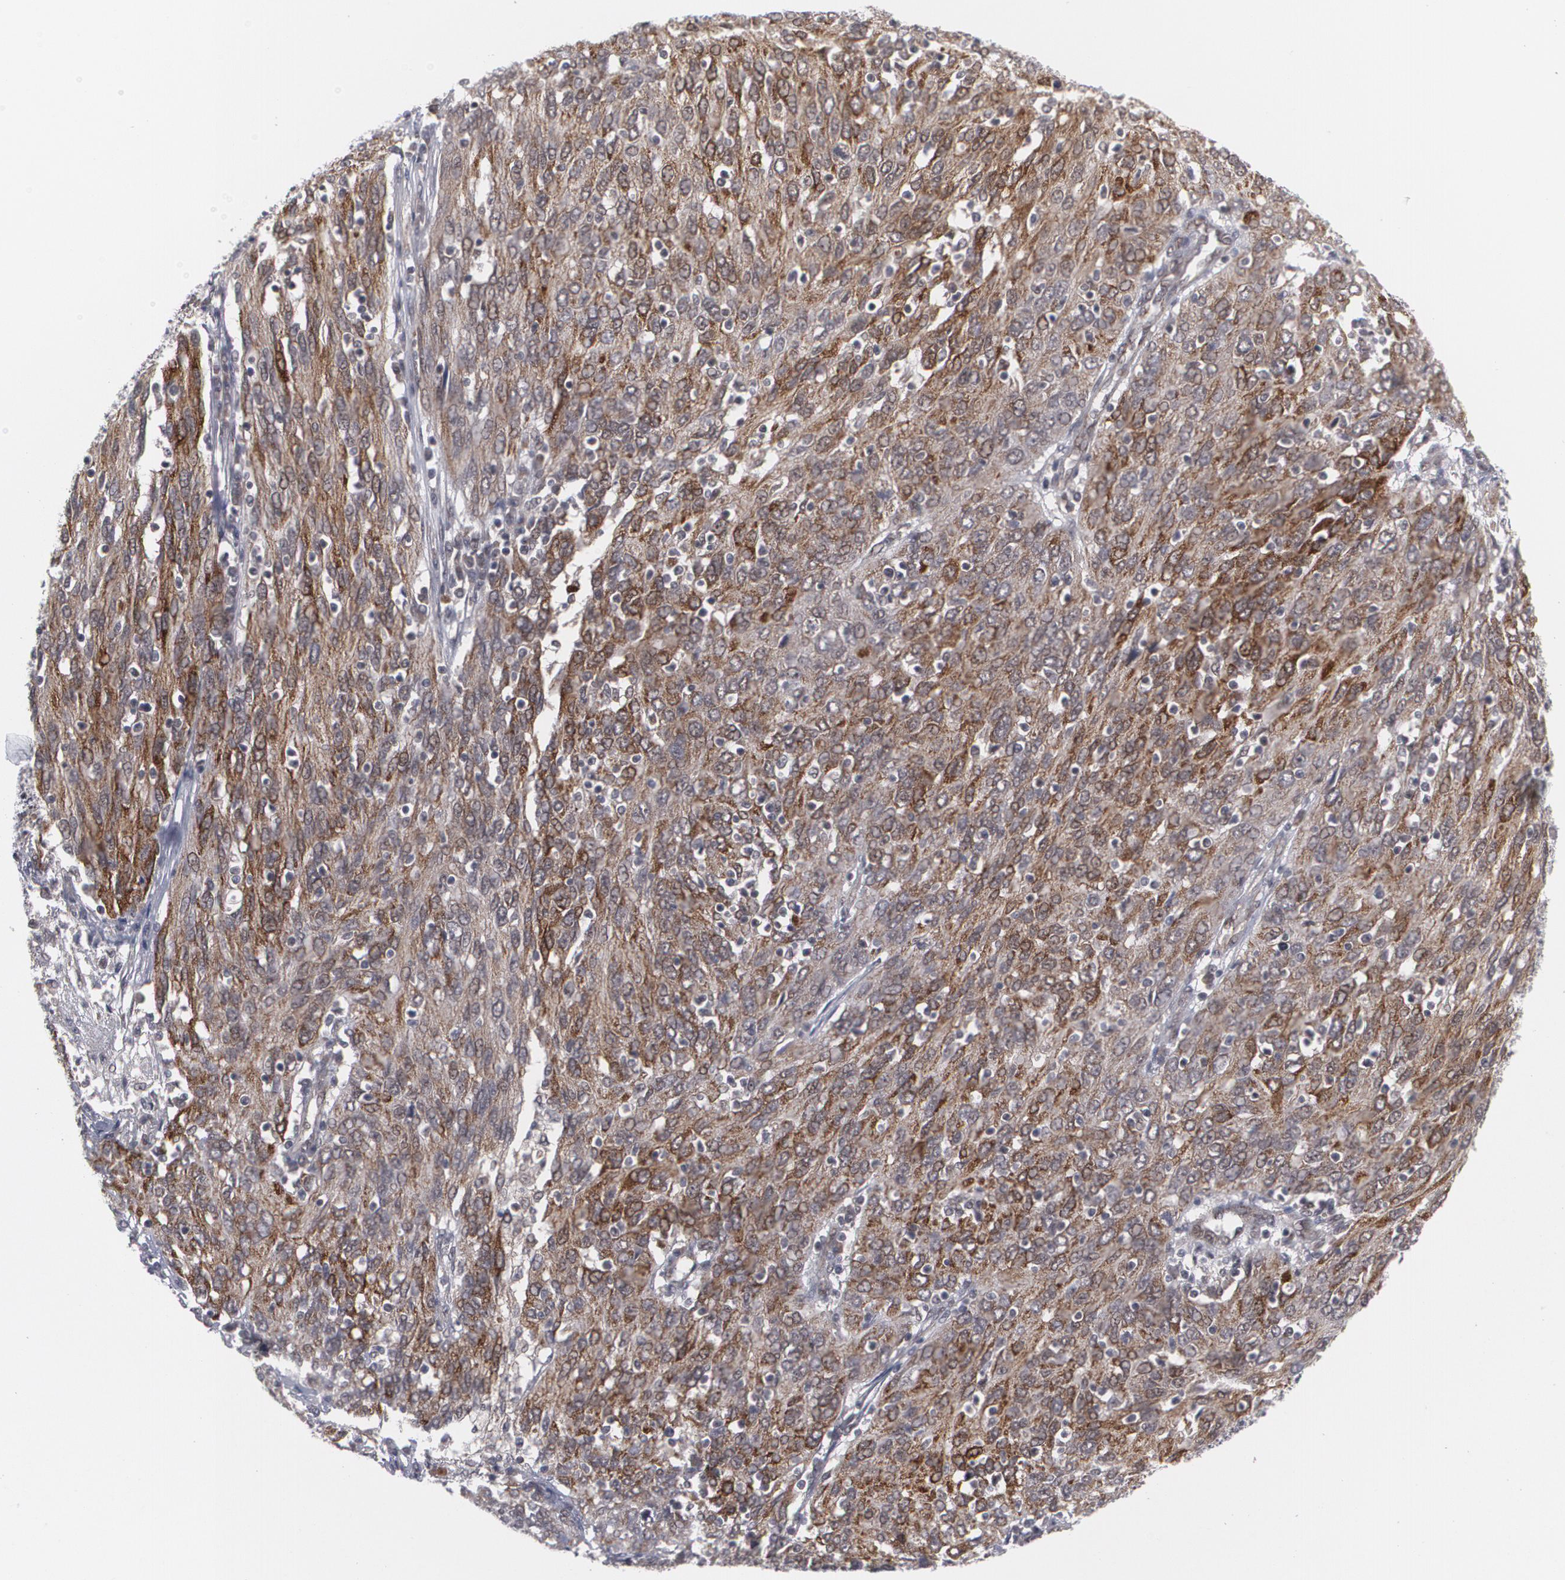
{"staining": {"intensity": "moderate", "quantity": ">75%", "location": "nuclear"}, "tissue": "ovarian cancer", "cell_type": "Tumor cells", "image_type": "cancer", "snomed": [{"axis": "morphology", "description": "Carcinoma, endometroid"}, {"axis": "topography", "description": "Ovary"}], "caption": "Human ovarian cancer stained for a protein (brown) shows moderate nuclear positive positivity in about >75% of tumor cells.", "gene": "INTS6", "patient": {"sex": "female", "age": 50}}